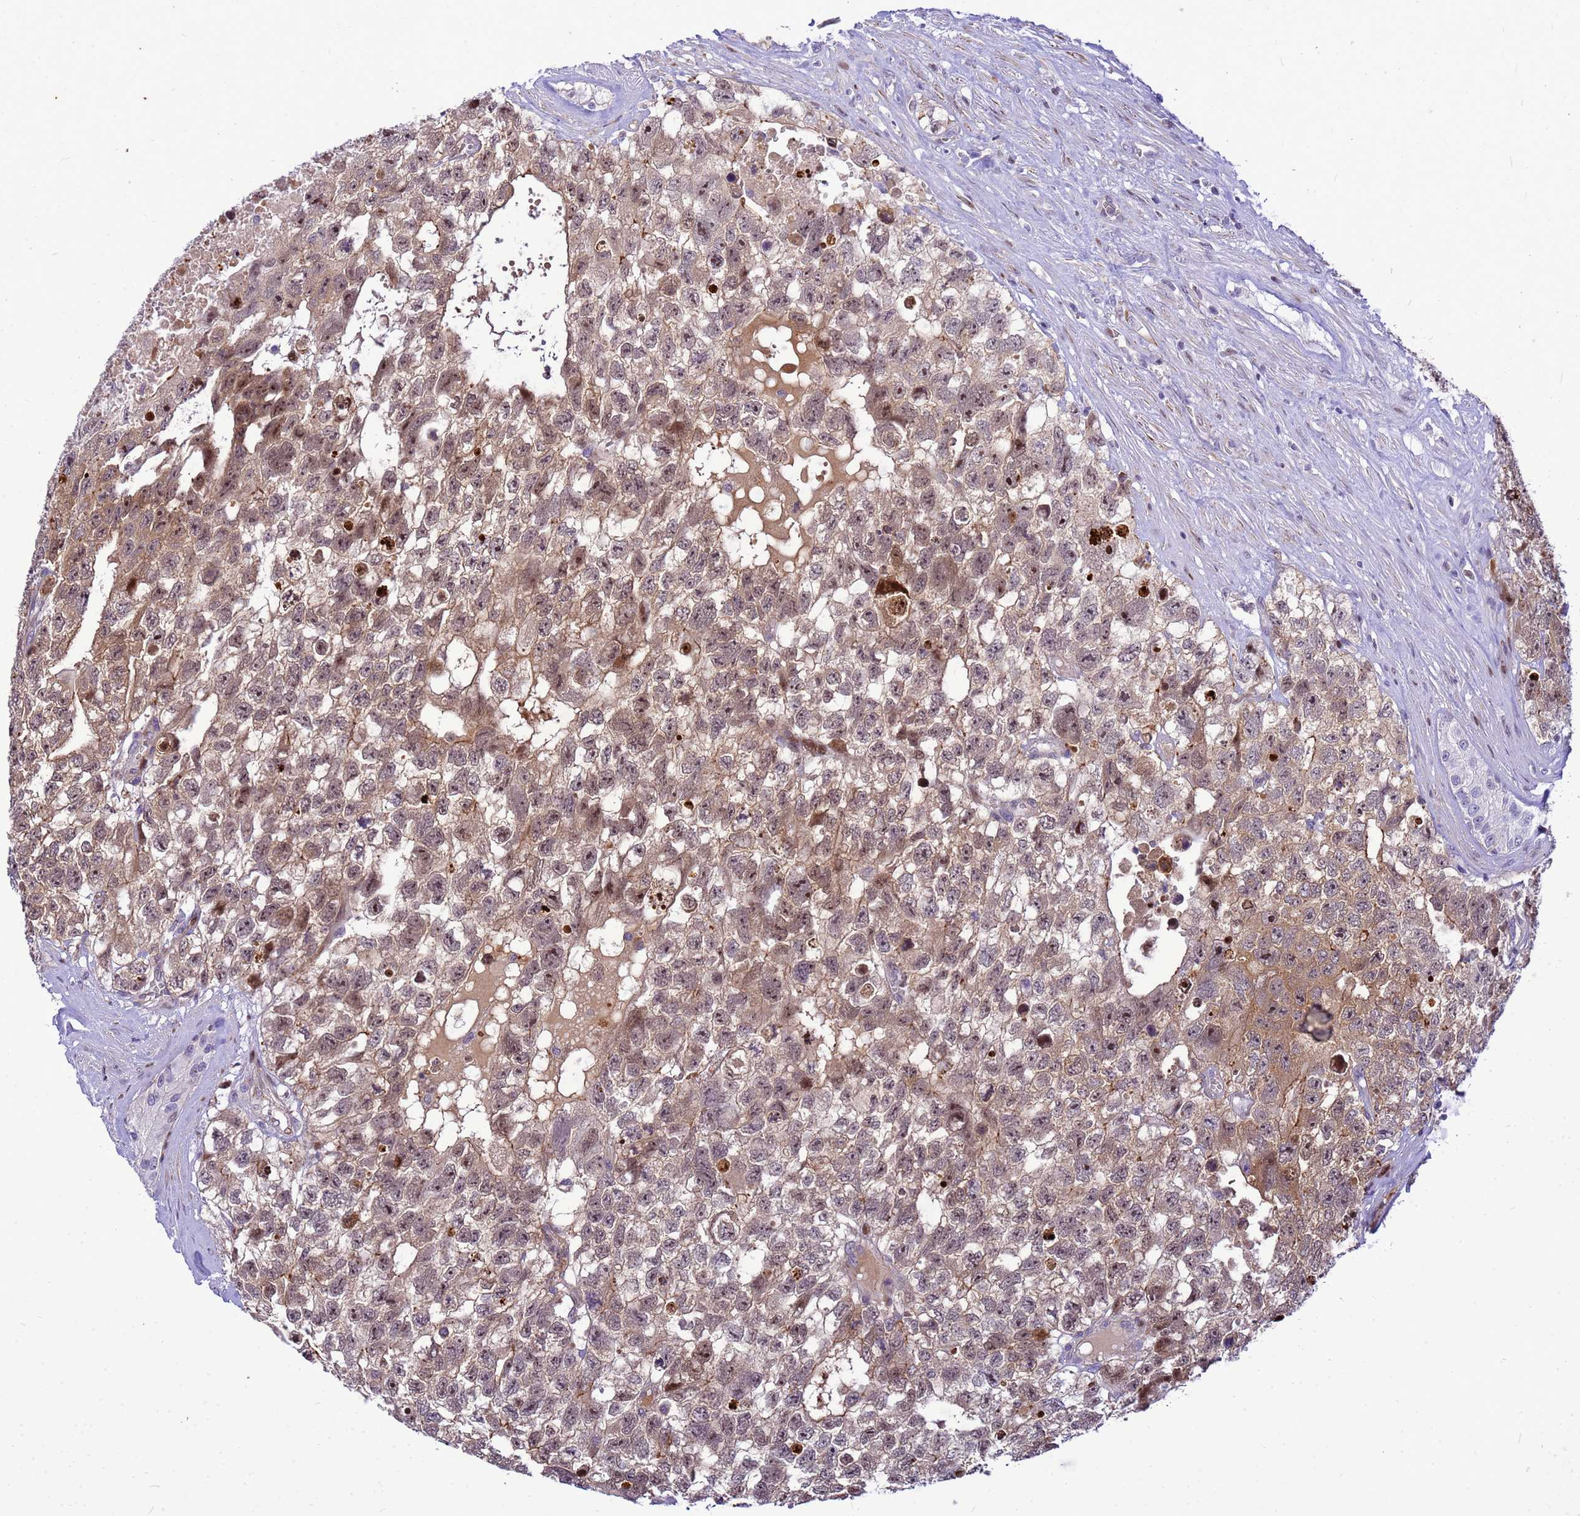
{"staining": {"intensity": "moderate", "quantity": ">75%", "location": "cytoplasmic/membranous,nuclear"}, "tissue": "testis cancer", "cell_type": "Tumor cells", "image_type": "cancer", "snomed": [{"axis": "morphology", "description": "Carcinoma, Embryonal, NOS"}, {"axis": "topography", "description": "Testis"}], "caption": "Immunohistochemistry (IHC) of testis cancer shows medium levels of moderate cytoplasmic/membranous and nuclear expression in approximately >75% of tumor cells. (DAB = brown stain, brightfield microscopy at high magnification).", "gene": "ADAMTS7", "patient": {"sex": "male", "age": 26}}